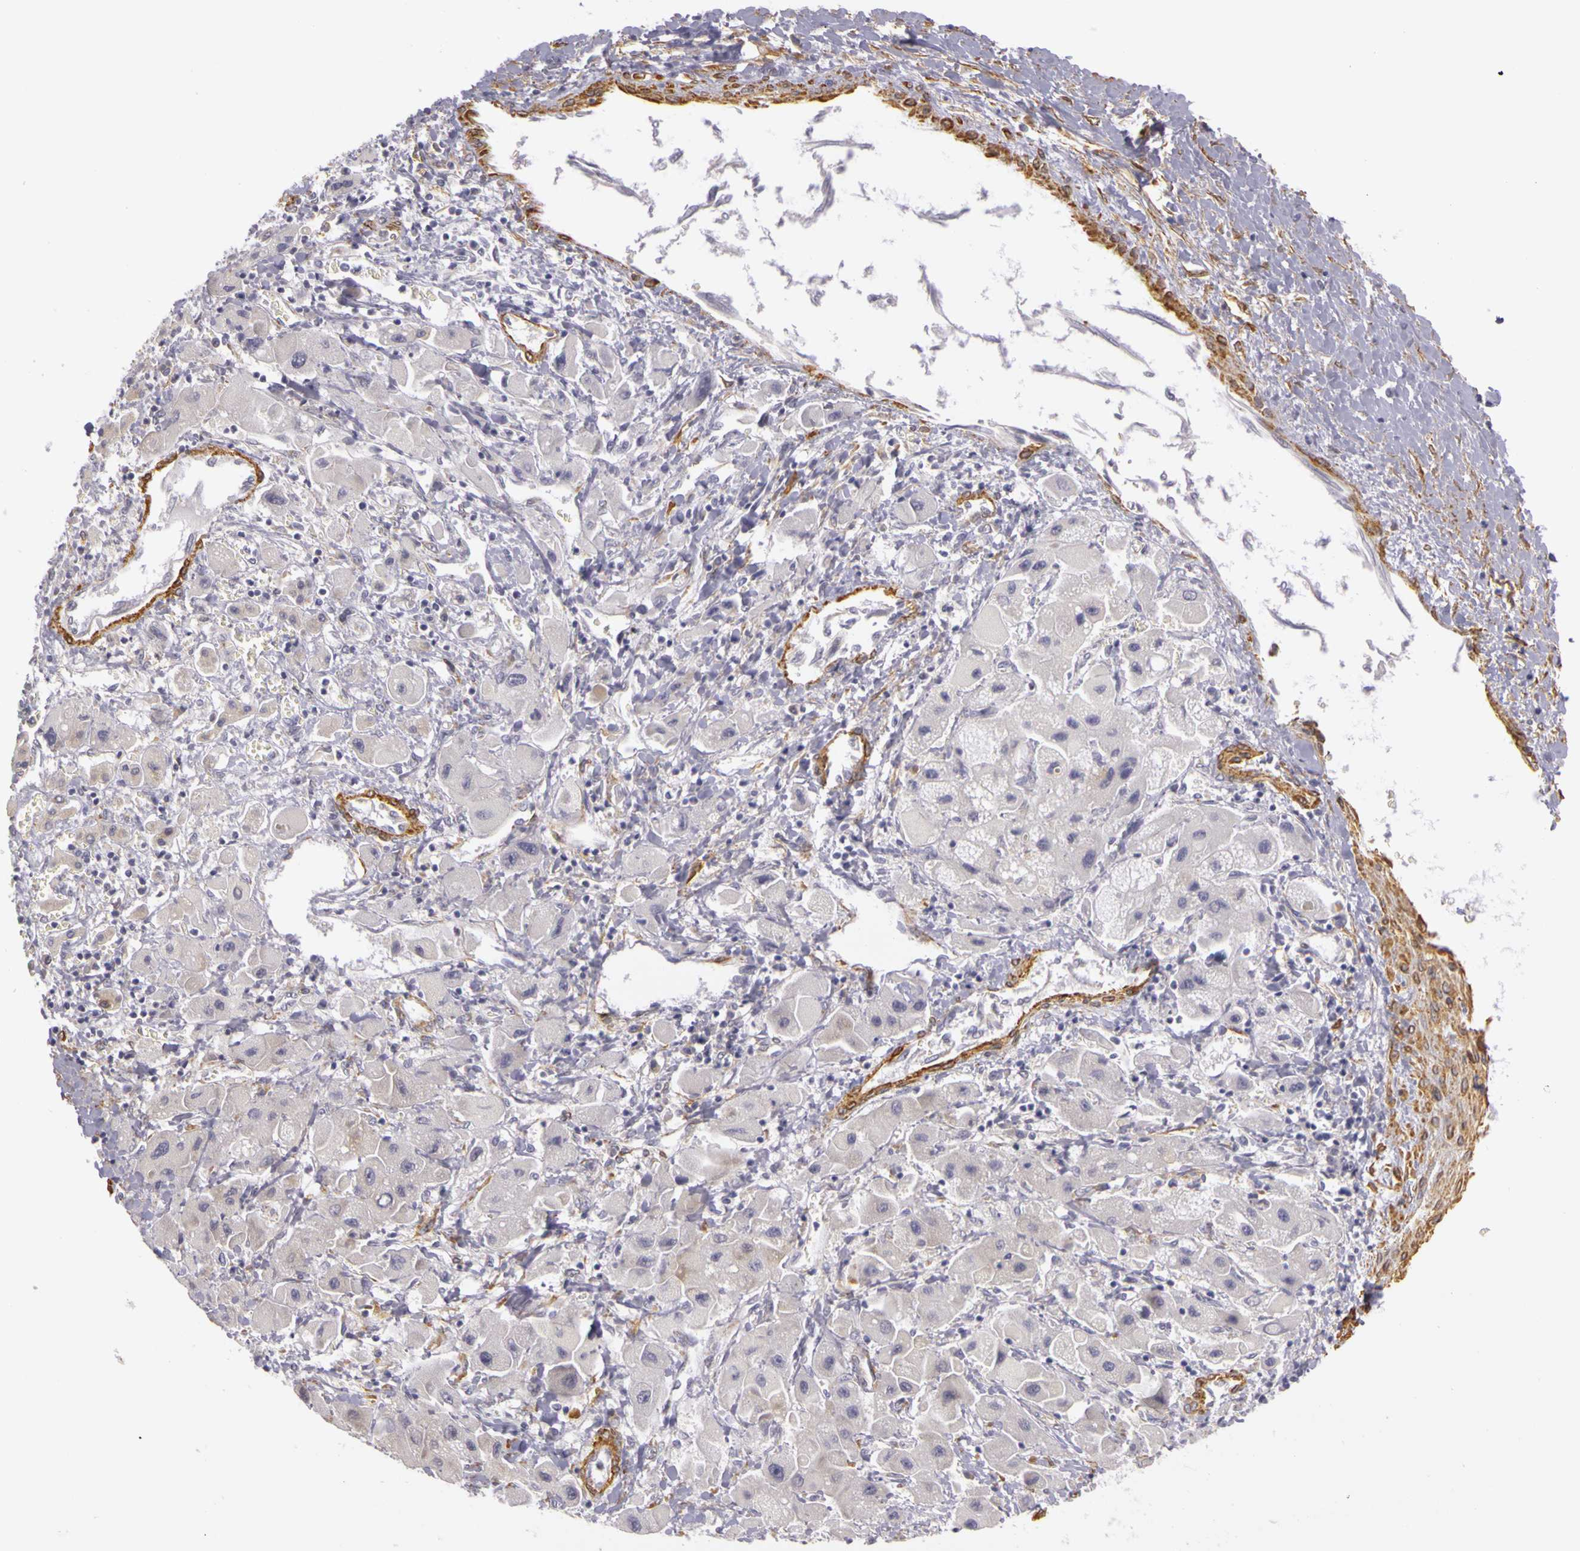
{"staining": {"intensity": "weak", "quantity": ">75%", "location": "cytoplasmic/membranous"}, "tissue": "liver cancer", "cell_type": "Tumor cells", "image_type": "cancer", "snomed": [{"axis": "morphology", "description": "Carcinoma, Hepatocellular, NOS"}, {"axis": "topography", "description": "Liver"}], "caption": "Immunohistochemical staining of liver cancer (hepatocellular carcinoma) reveals weak cytoplasmic/membranous protein staining in approximately >75% of tumor cells. (IHC, brightfield microscopy, high magnification).", "gene": "CNTN2", "patient": {"sex": "male", "age": 24}}